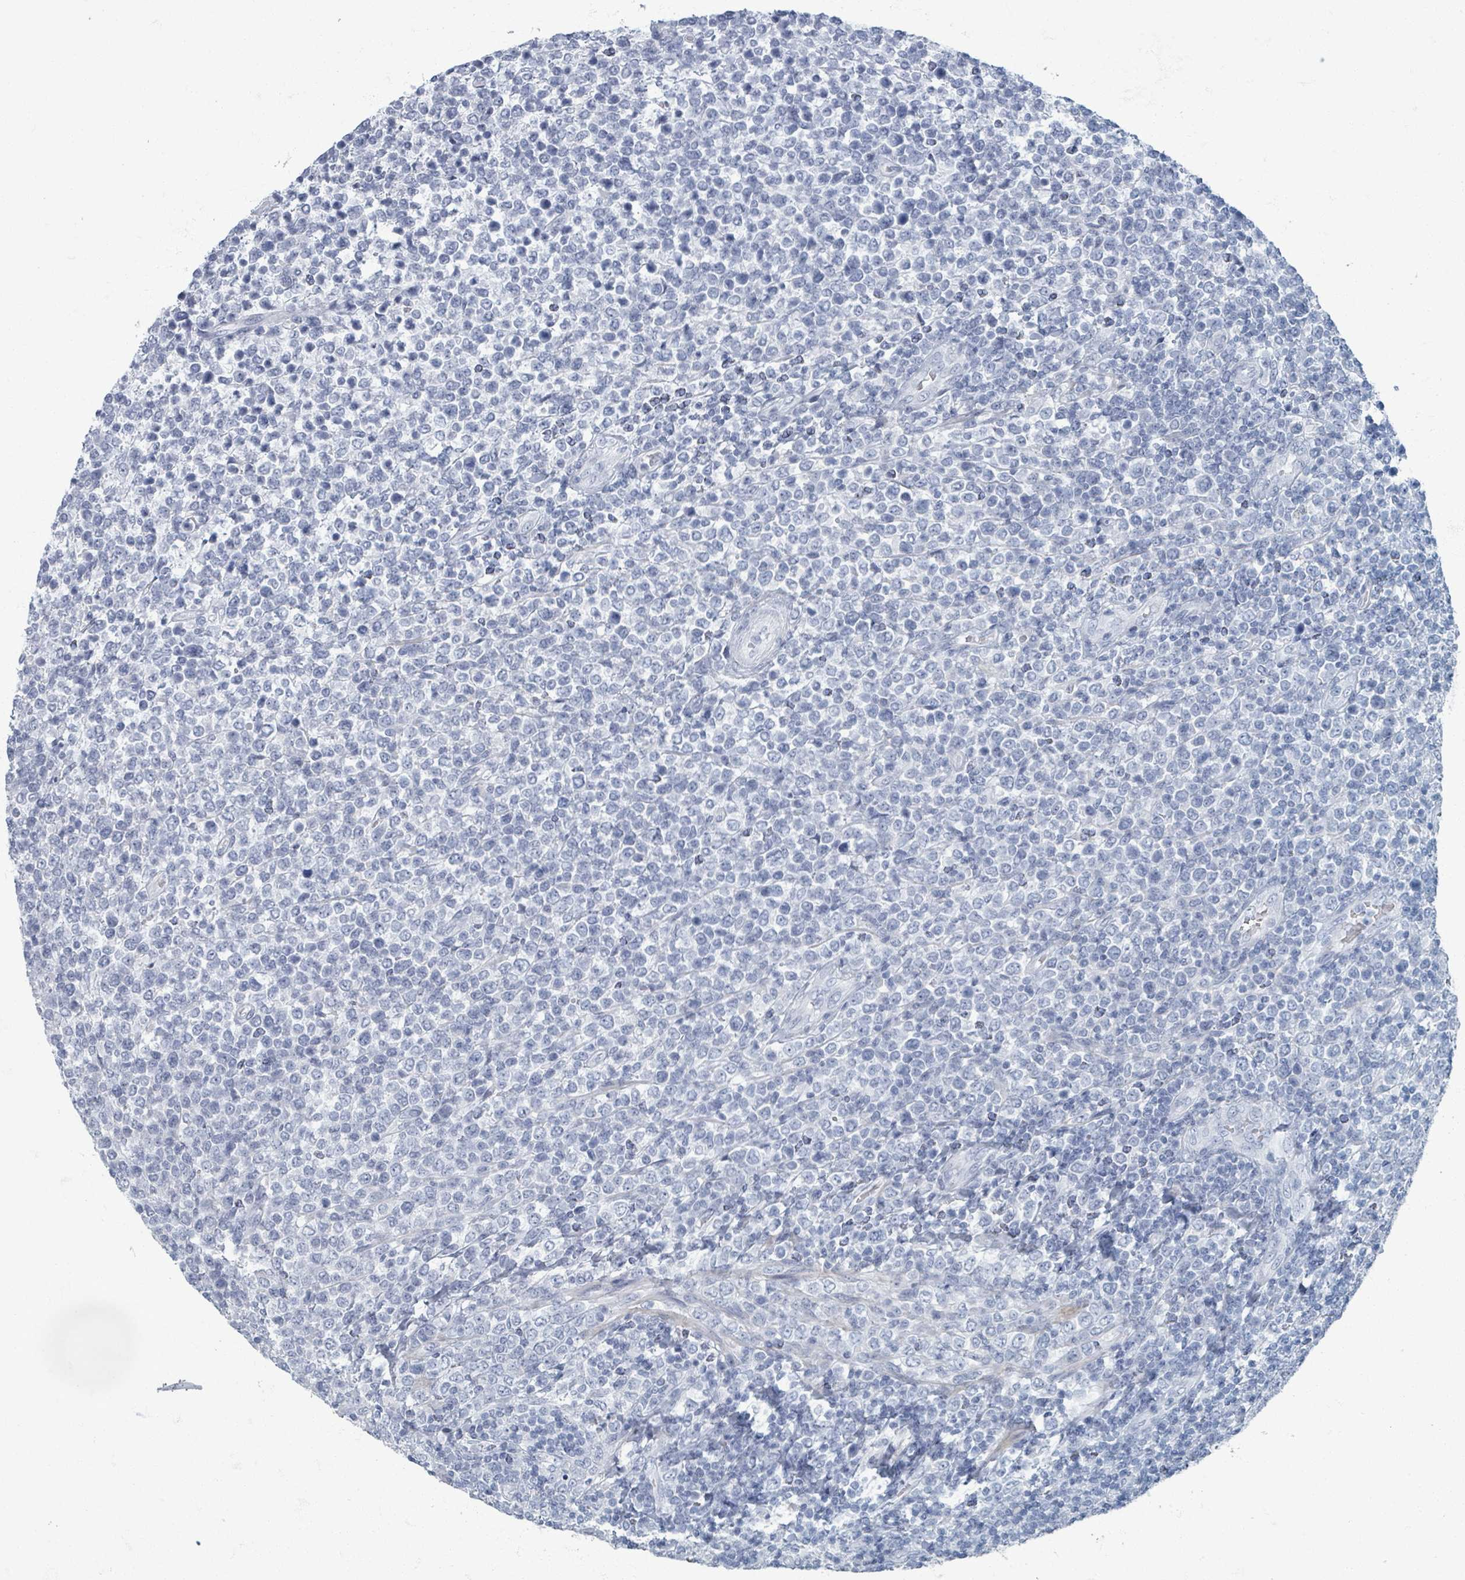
{"staining": {"intensity": "negative", "quantity": "none", "location": "none"}, "tissue": "lymphoma", "cell_type": "Tumor cells", "image_type": "cancer", "snomed": [{"axis": "morphology", "description": "Malignant lymphoma, non-Hodgkin's type, High grade"}, {"axis": "topography", "description": "Soft tissue"}], "caption": "DAB immunohistochemical staining of high-grade malignant lymphoma, non-Hodgkin's type reveals no significant positivity in tumor cells.", "gene": "TAS2R1", "patient": {"sex": "female", "age": 56}}